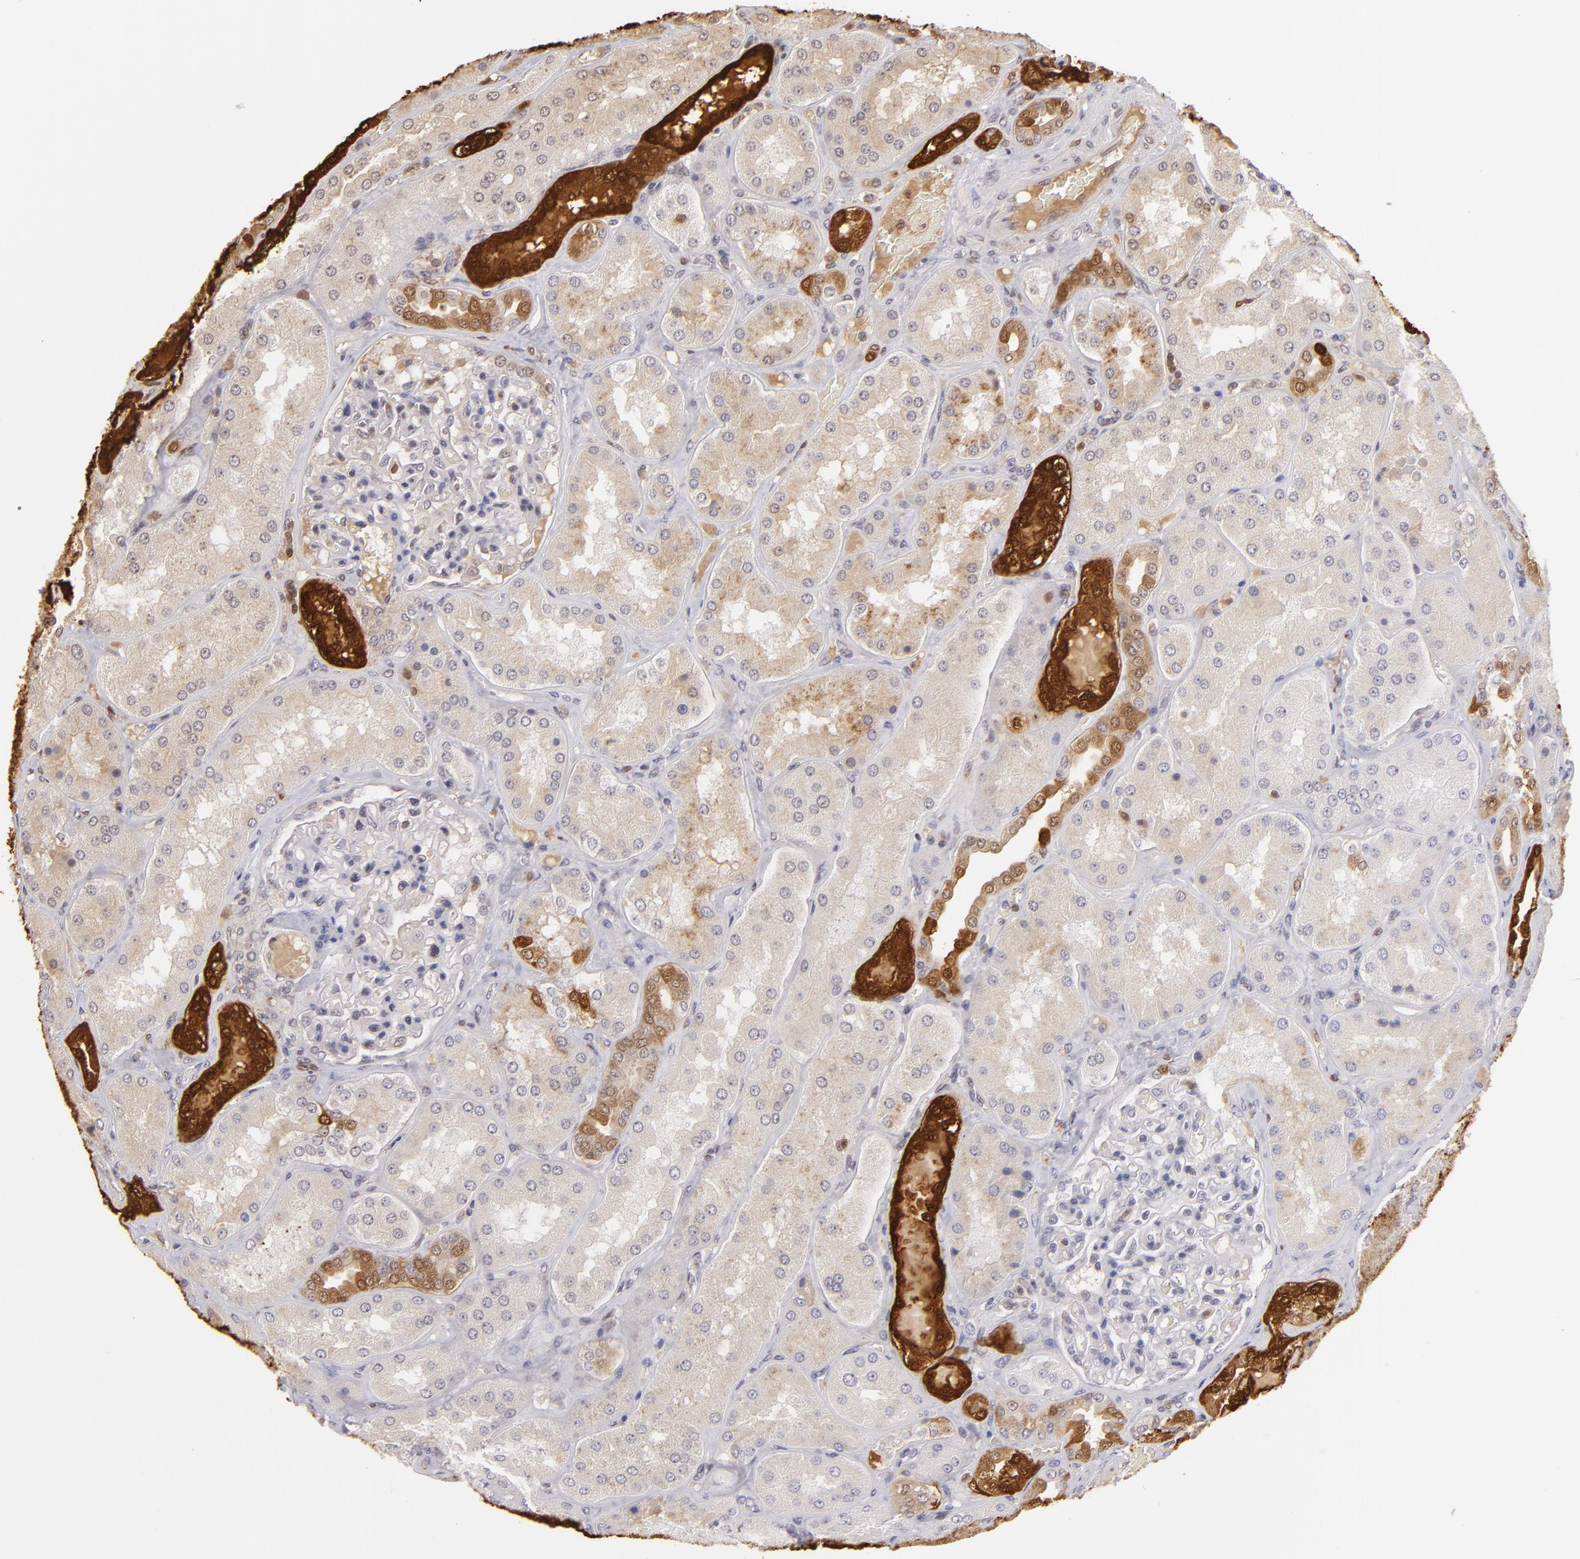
{"staining": {"intensity": "negative", "quantity": "none", "location": "none"}, "tissue": "kidney", "cell_type": "Cells in glomeruli", "image_type": "normal", "snomed": [{"axis": "morphology", "description": "Normal tissue, NOS"}, {"axis": "topography", "description": "Kidney"}], "caption": "There is no significant expression in cells in glomeruli of kidney.", "gene": "S100A2", "patient": {"sex": "female", "age": 56}}